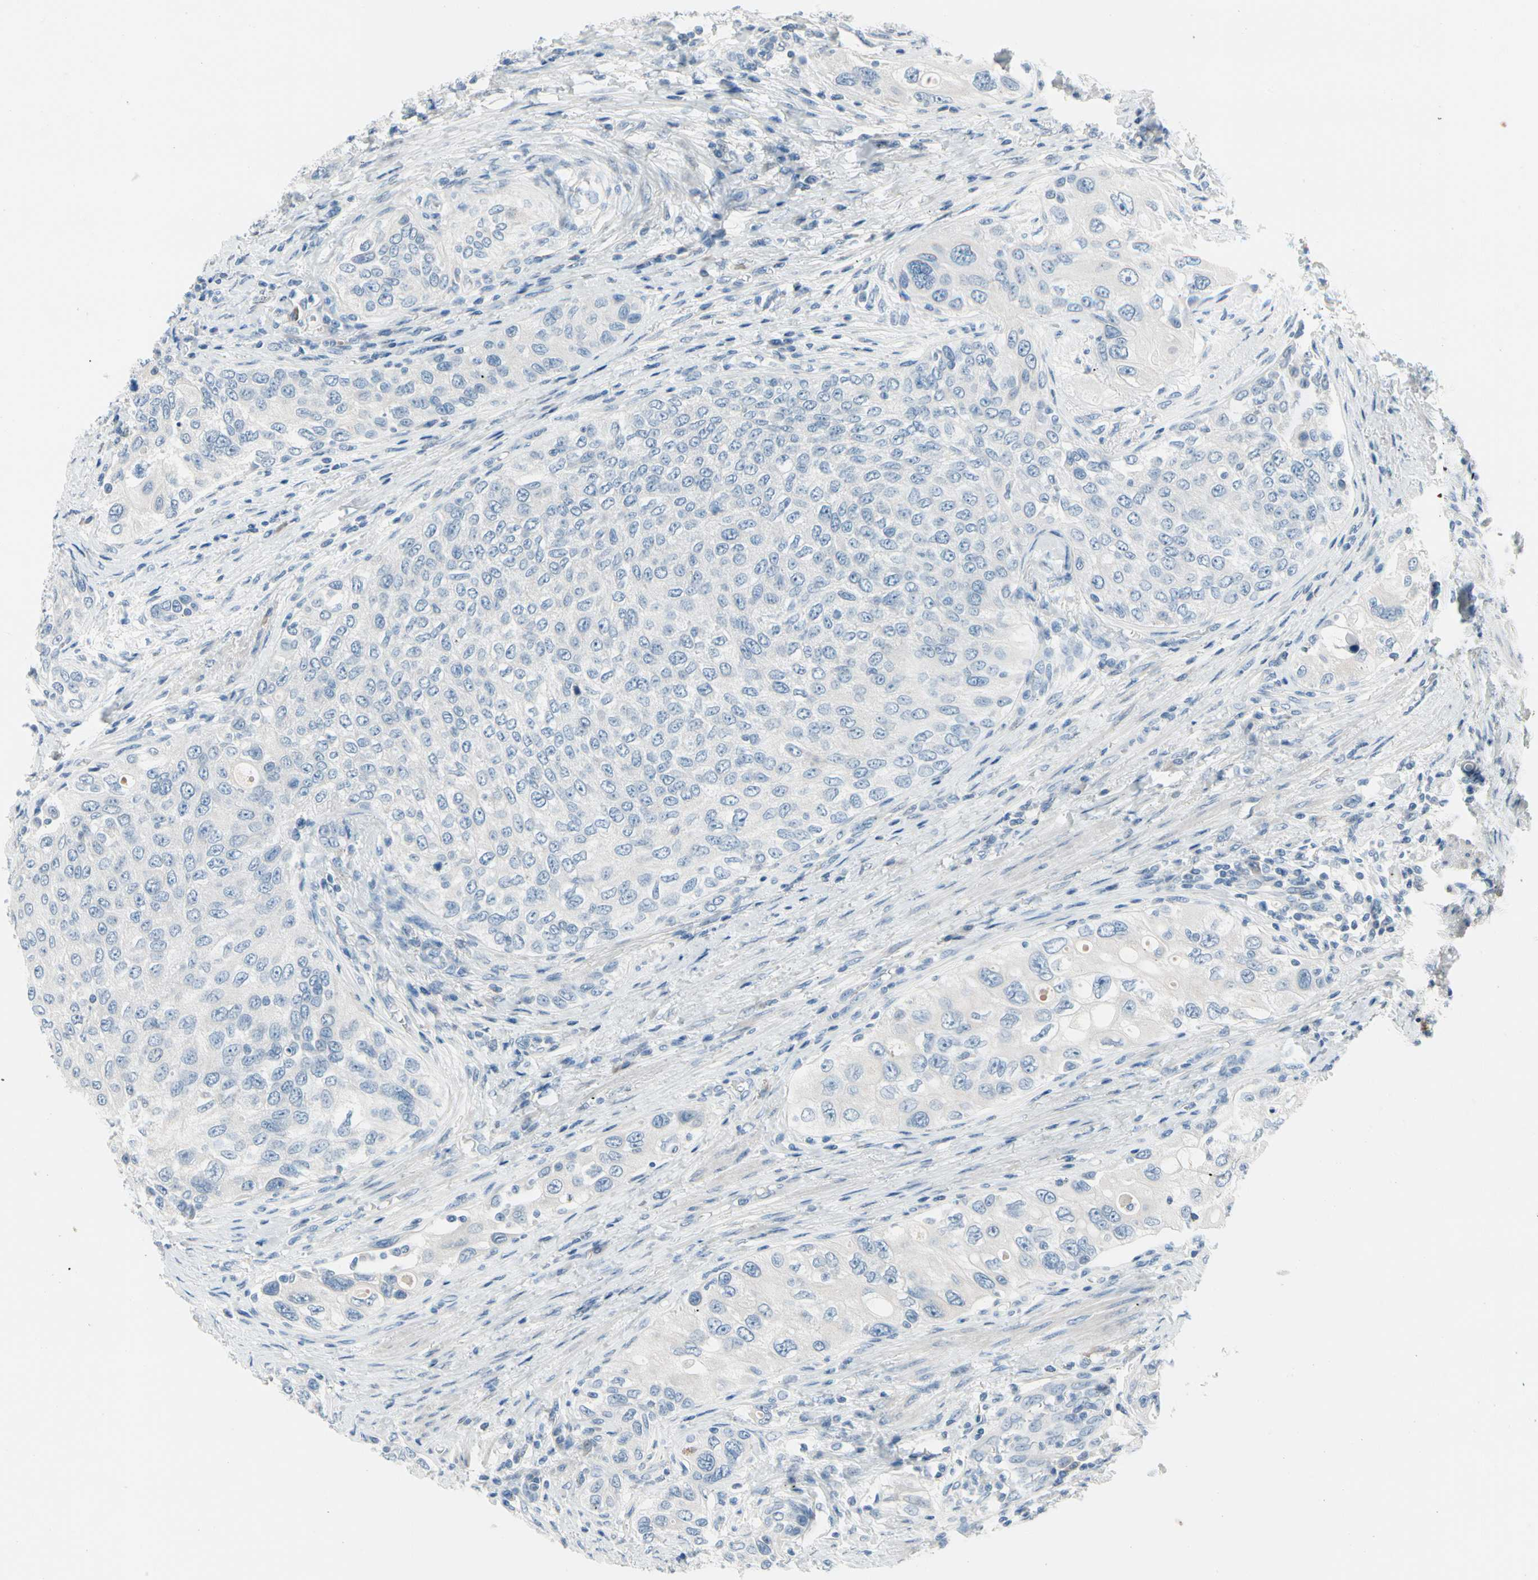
{"staining": {"intensity": "negative", "quantity": "none", "location": "none"}, "tissue": "urothelial cancer", "cell_type": "Tumor cells", "image_type": "cancer", "snomed": [{"axis": "morphology", "description": "Urothelial carcinoma, High grade"}, {"axis": "topography", "description": "Urinary bladder"}], "caption": "Protein analysis of high-grade urothelial carcinoma displays no significant staining in tumor cells.", "gene": "PGR", "patient": {"sex": "female", "age": 56}}